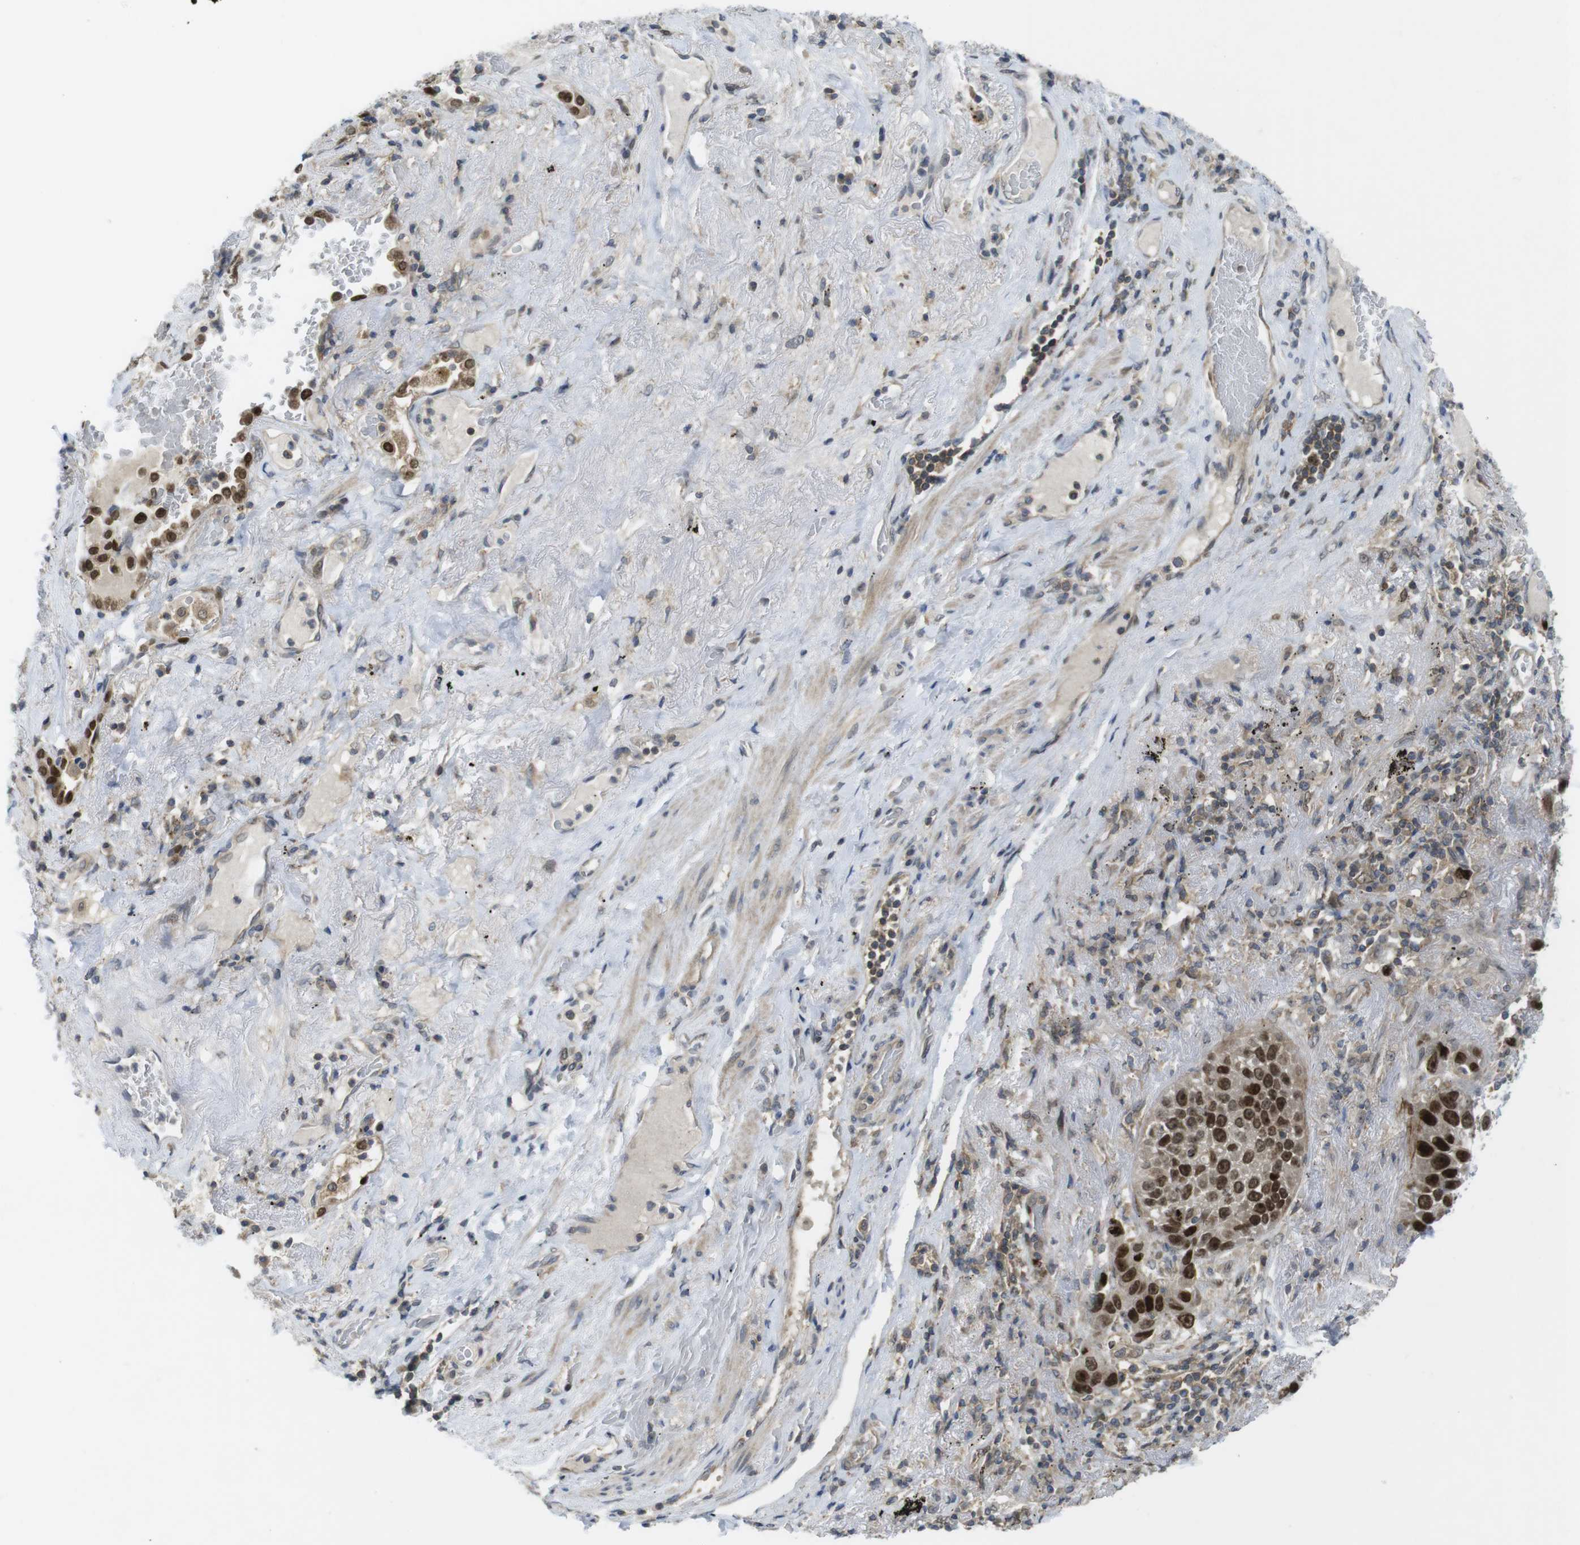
{"staining": {"intensity": "strong", "quantity": ">75%", "location": "nuclear"}, "tissue": "lung cancer", "cell_type": "Tumor cells", "image_type": "cancer", "snomed": [{"axis": "morphology", "description": "Squamous cell carcinoma, NOS"}, {"axis": "topography", "description": "Lung"}], "caption": "Lung cancer stained with a brown dye shows strong nuclear positive positivity in about >75% of tumor cells.", "gene": "RCC1", "patient": {"sex": "male", "age": 57}}